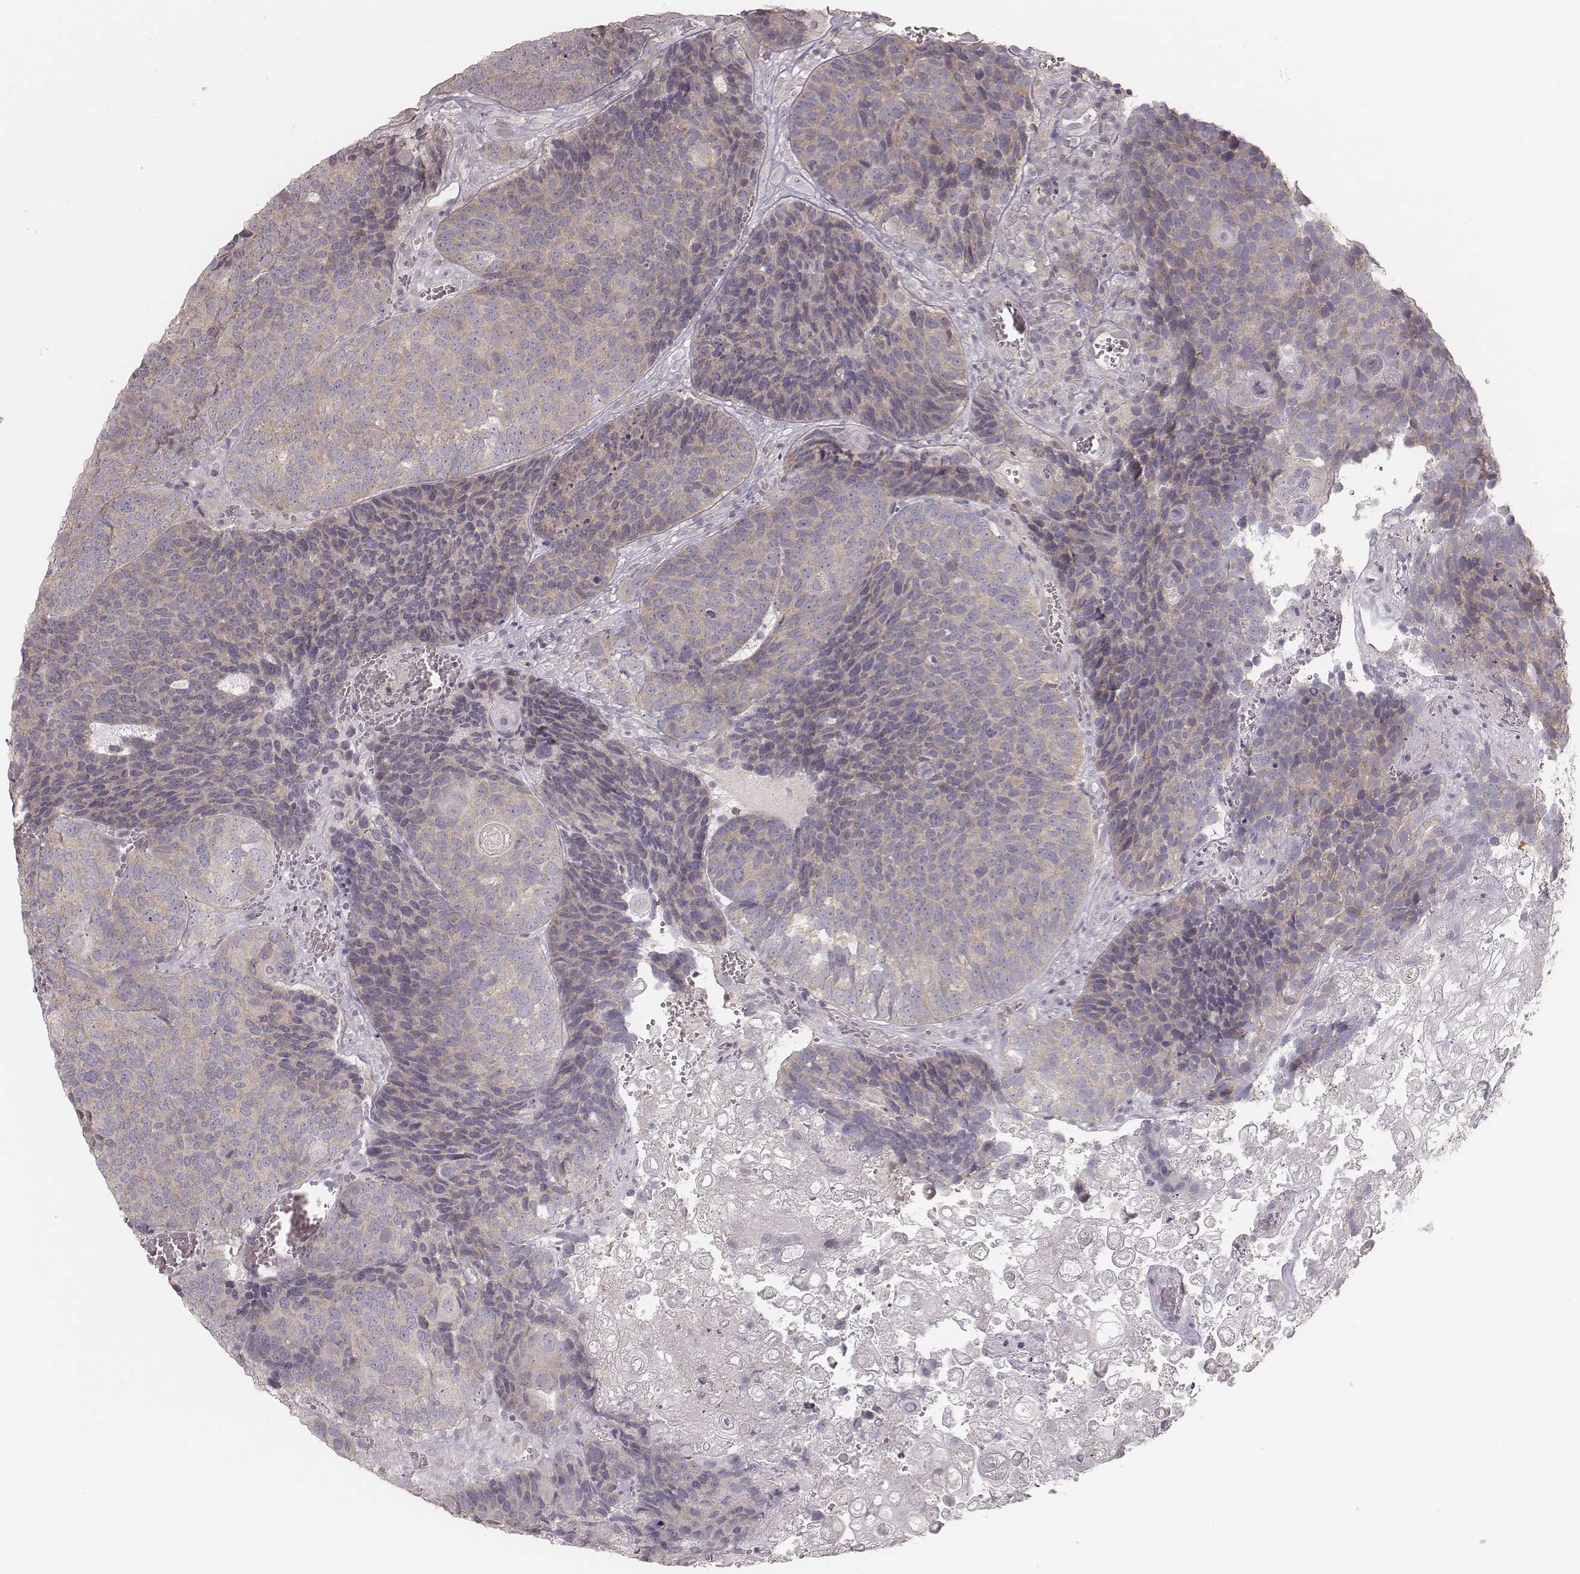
{"staining": {"intensity": "weak", "quantity": ">75%", "location": "cytoplasmic/membranous"}, "tissue": "urothelial cancer", "cell_type": "Tumor cells", "image_type": "cancer", "snomed": [{"axis": "morphology", "description": "Urothelial carcinoma, Low grade"}, {"axis": "topography", "description": "Urinary bladder"}], "caption": "Low-grade urothelial carcinoma tissue shows weak cytoplasmic/membranous positivity in about >75% of tumor cells Using DAB (brown) and hematoxylin (blue) stains, captured at high magnification using brightfield microscopy.", "gene": "TDRD5", "patient": {"sex": "female", "age": 62}}